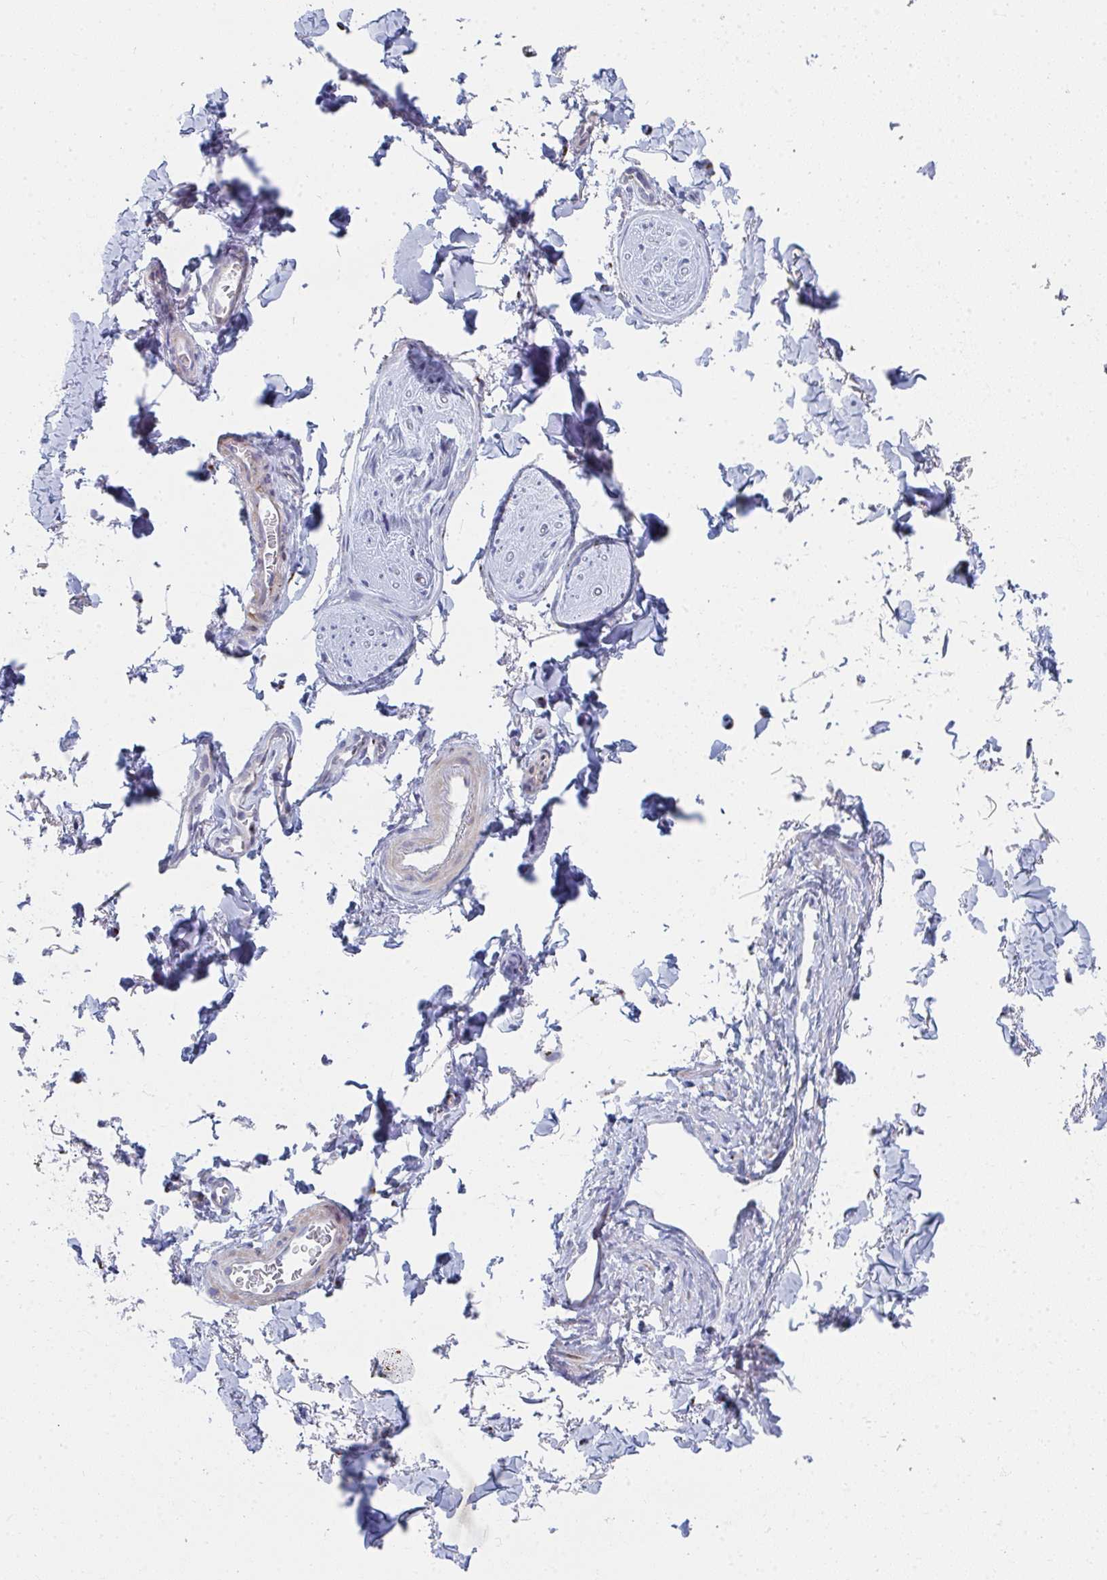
{"staining": {"intensity": "negative", "quantity": "none", "location": "none"}, "tissue": "adipose tissue", "cell_type": "Adipocytes", "image_type": "normal", "snomed": [{"axis": "morphology", "description": "Normal tissue, NOS"}, {"axis": "topography", "description": "Vulva"}, {"axis": "topography", "description": "Peripheral nerve tissue"}], "caption": "Immunohistochemistry (IHC) of benign human adipose tissue shows no expression in adipocytes.", "gene": "PSMG1", "patient": {"sex": "female", "age": 66}}